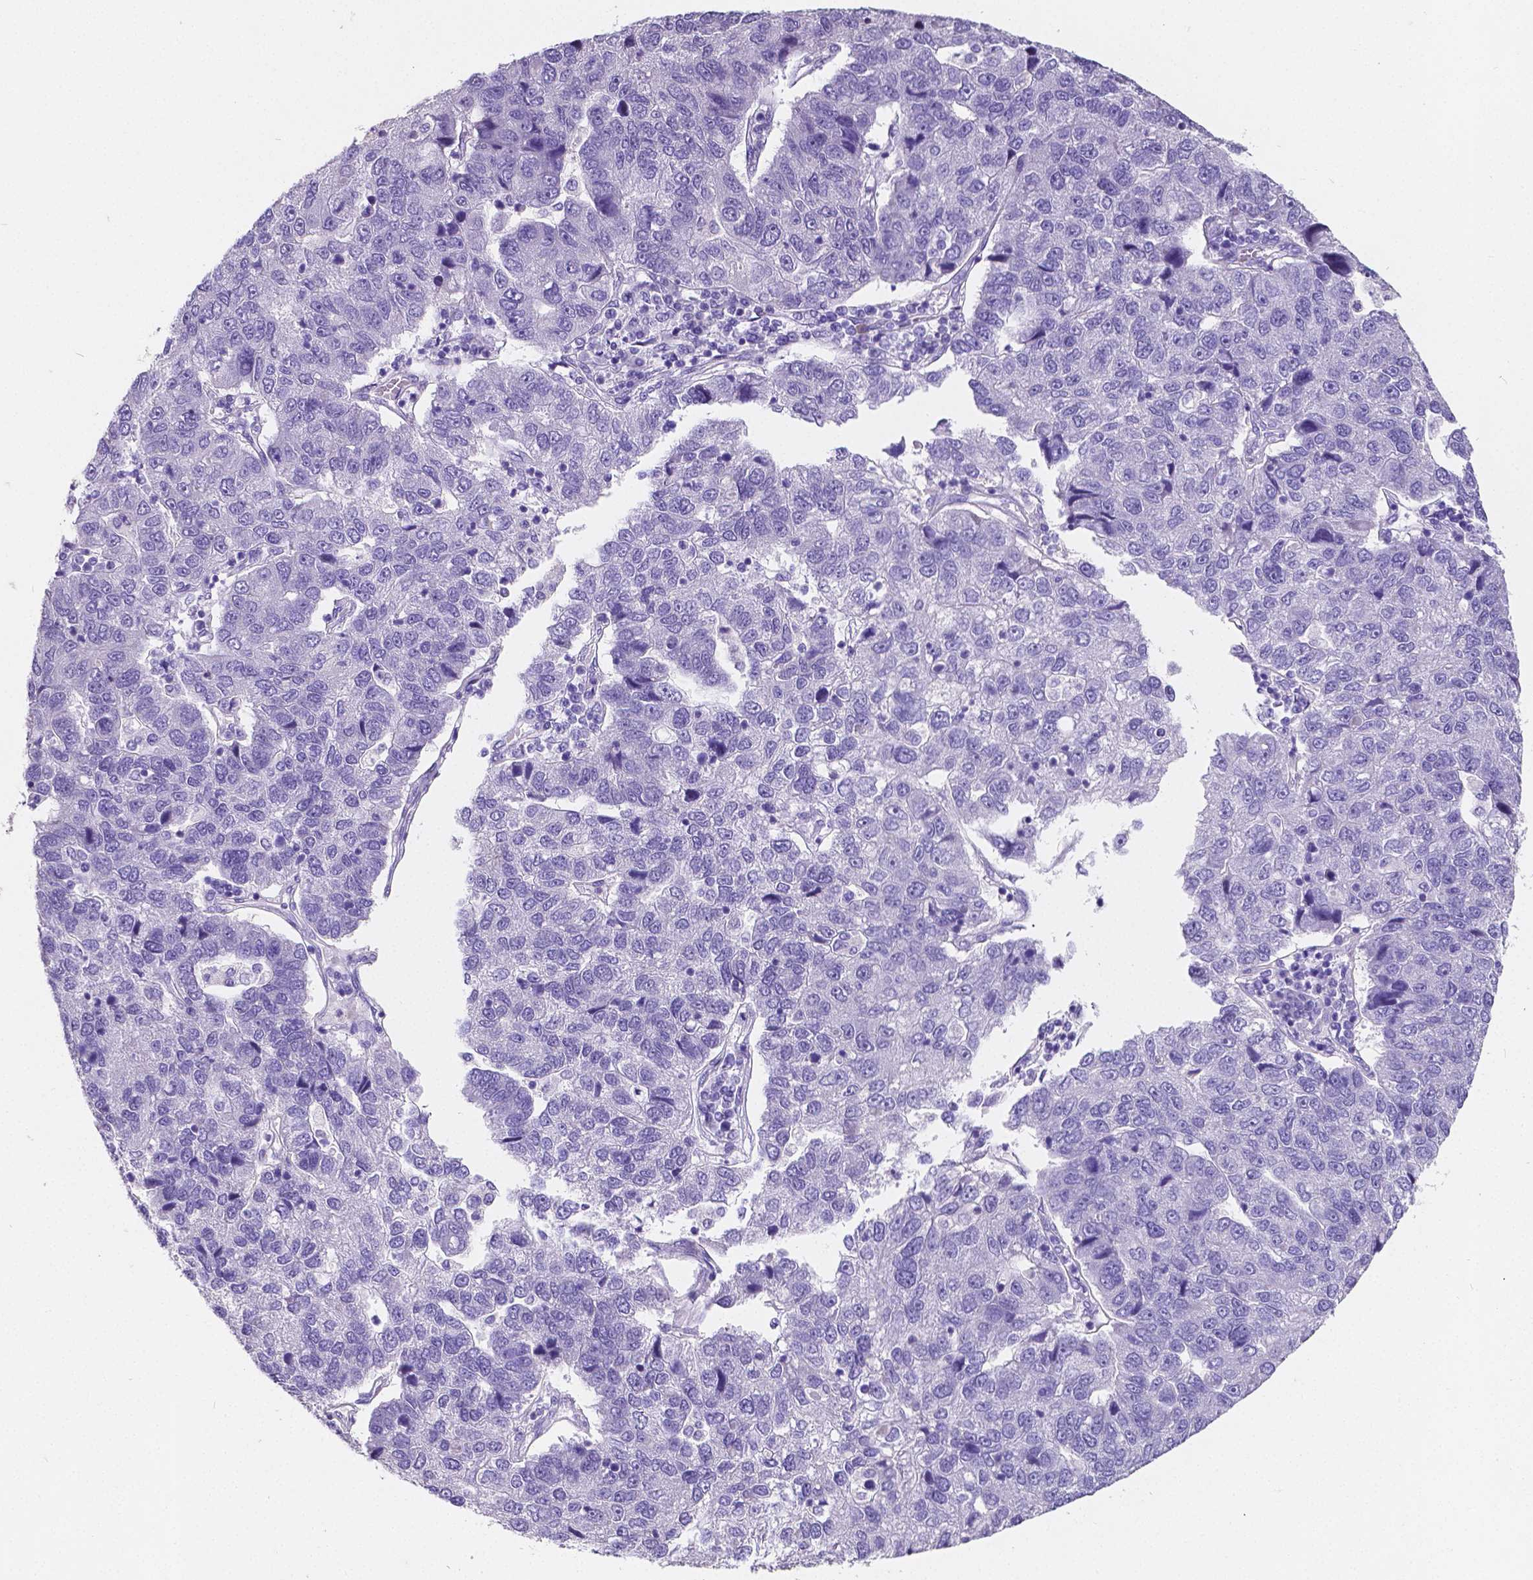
{"staining": {"intensity": "negative", "quantity": "none", "location": "none"}, "tissue": "pancreatic cancer", "cell_type": "Tumor cells", "image_type": "cancer", "snomed": [{"axis": "morphology", "description": "Adenocarcinoma, NOS"}, {"axis": "topography", "description": "Pancreas"}], "caption": "High power microscopy image of an immunohistochemistry micrograph of pancreatic cancer (adenocarcinoma), revealing no significant positivity in tumor cells.", "gene": "SATB2", "patient": {"sex": "female", "age": 61}}